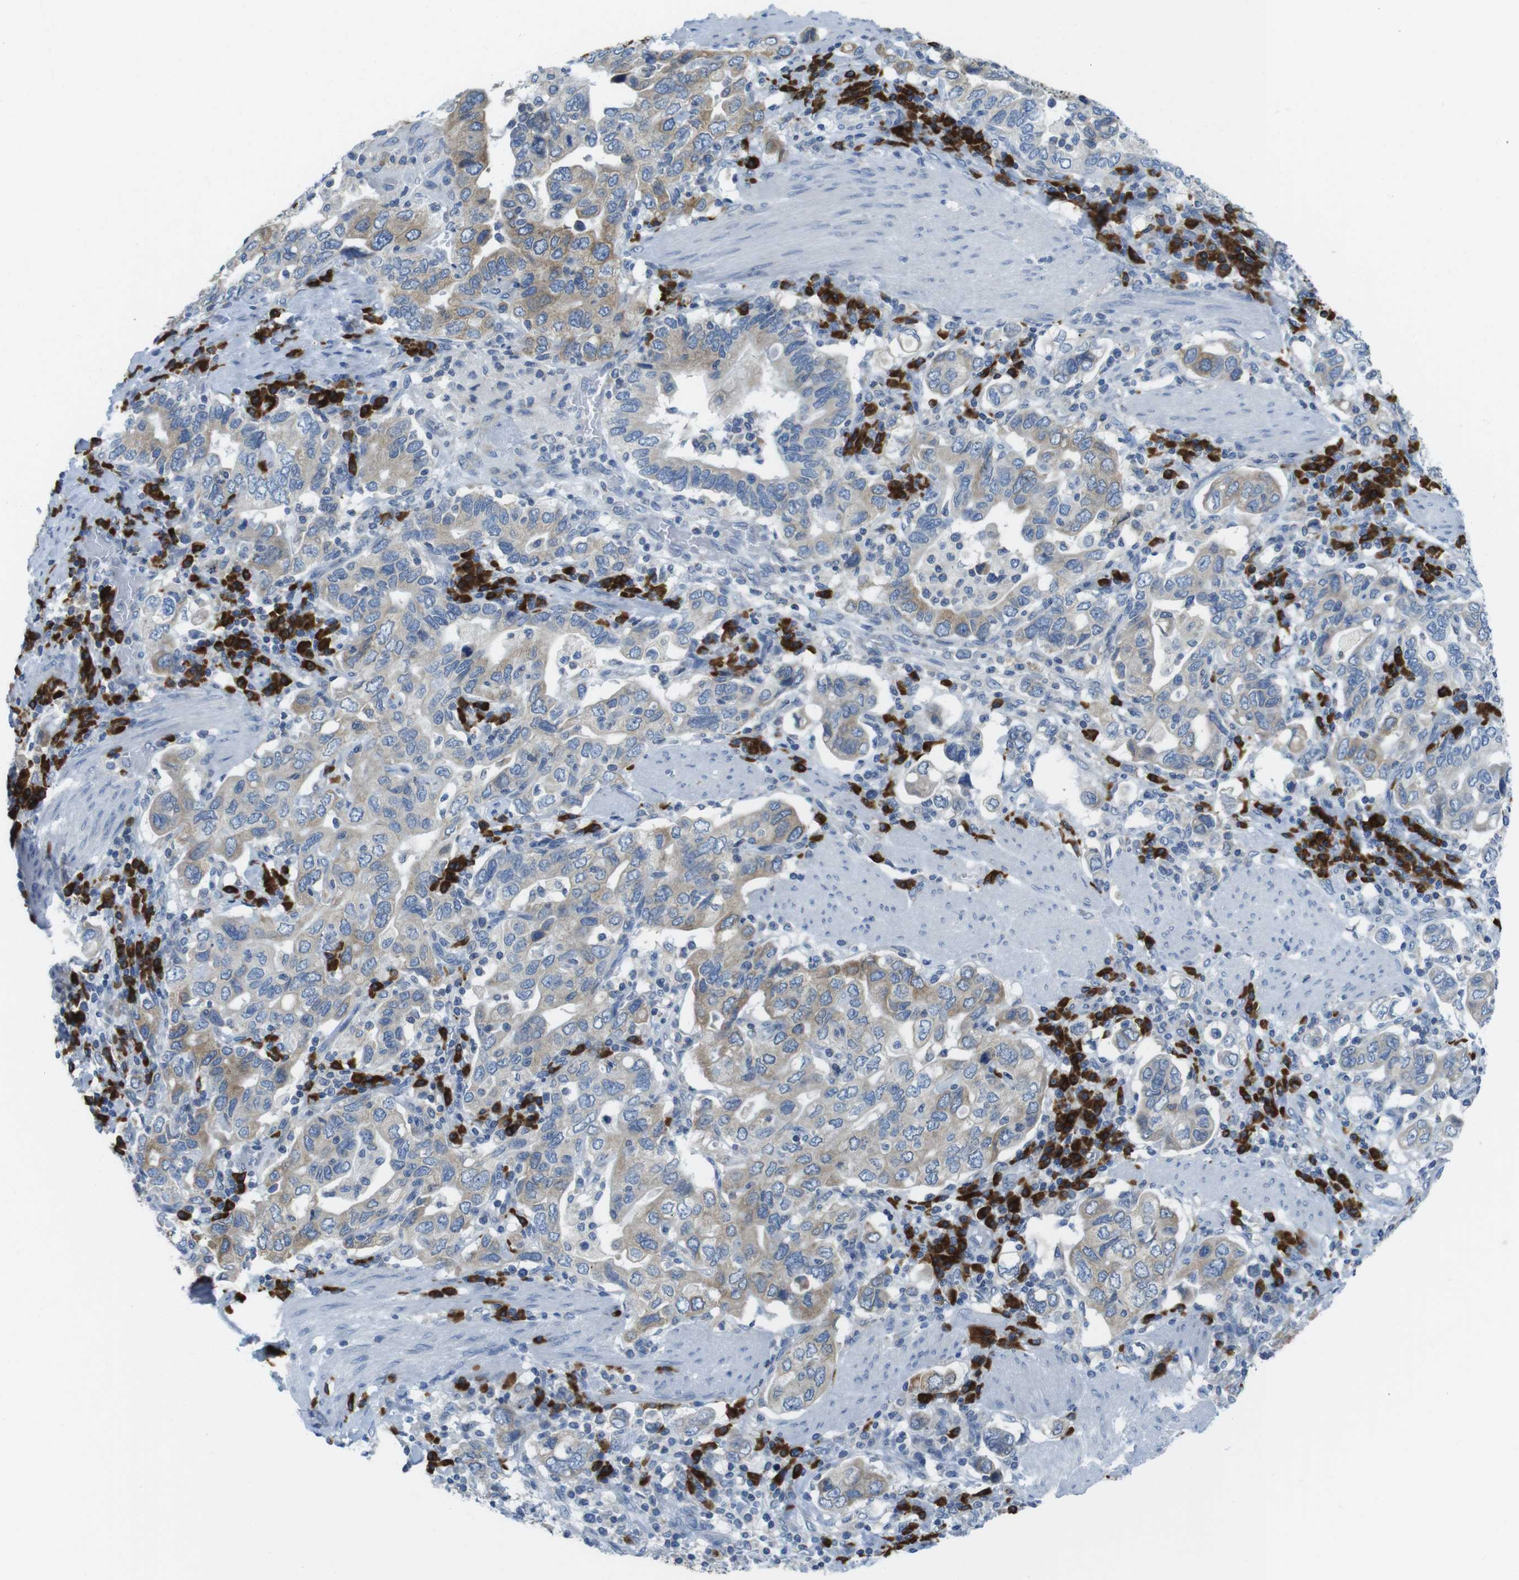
{"staining": {"intensity": "weak", "quantity": ">75%", "location": "cytoplasmic/membranous"}, "tissue": "stomach cancer", "cell_type": "Tumor cells", "image_type": "cancer", "snomed": [{"axis": "morphology", "description": "Adenocarcinoma, NOS"}, {"axis": "topography", "description": "Stomach, upper"}], "caption": "IHC (DAB) staining of human adenocarcinoma (stomach) demonstrates weak cytoplasmic/membranous protein positivity in approximately >75% of tumor cells.", "gene": "CLPTM1L", "patient": {"sex": "male", "age": 62}}